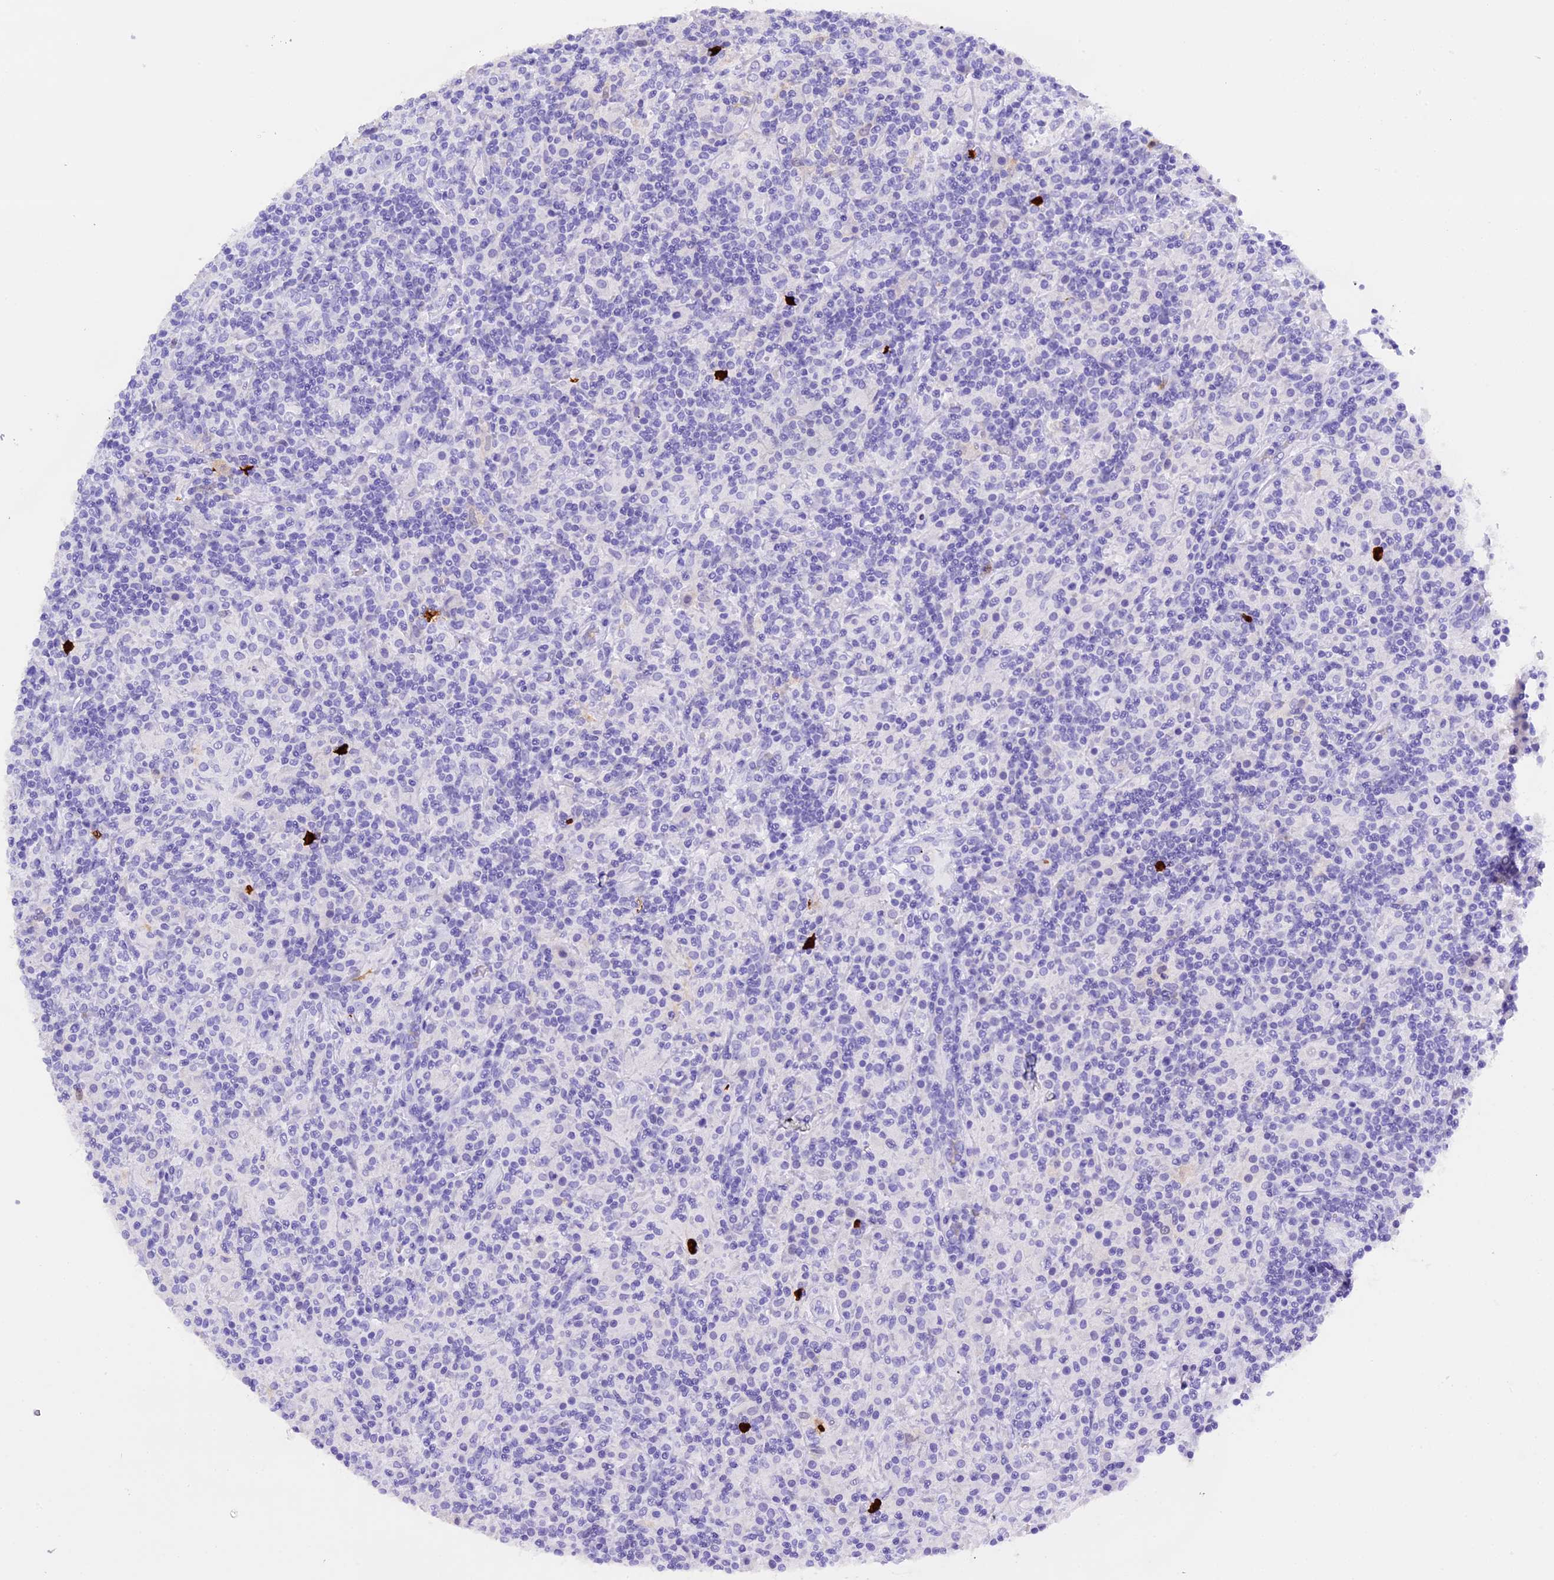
{"staining": {"intensity": "negative", "quantity": "none", "location": "none"}, "tissue": "lymphoma", "cell_type": "Tumor cells", "image_type": "cancer", "snomed": [{"axis": "morphology", "description": "Hodgkin's disease, NOS"}, {"axis": "topography", "description": "Lymph node"}], "caption": "DAB immunohistochemical staining of human lymphoma shows no significant staining in tumor cells. Nuclei are stained in blue.", "gene": "CLC", "patient": {"sex": "male", "age": 70}}